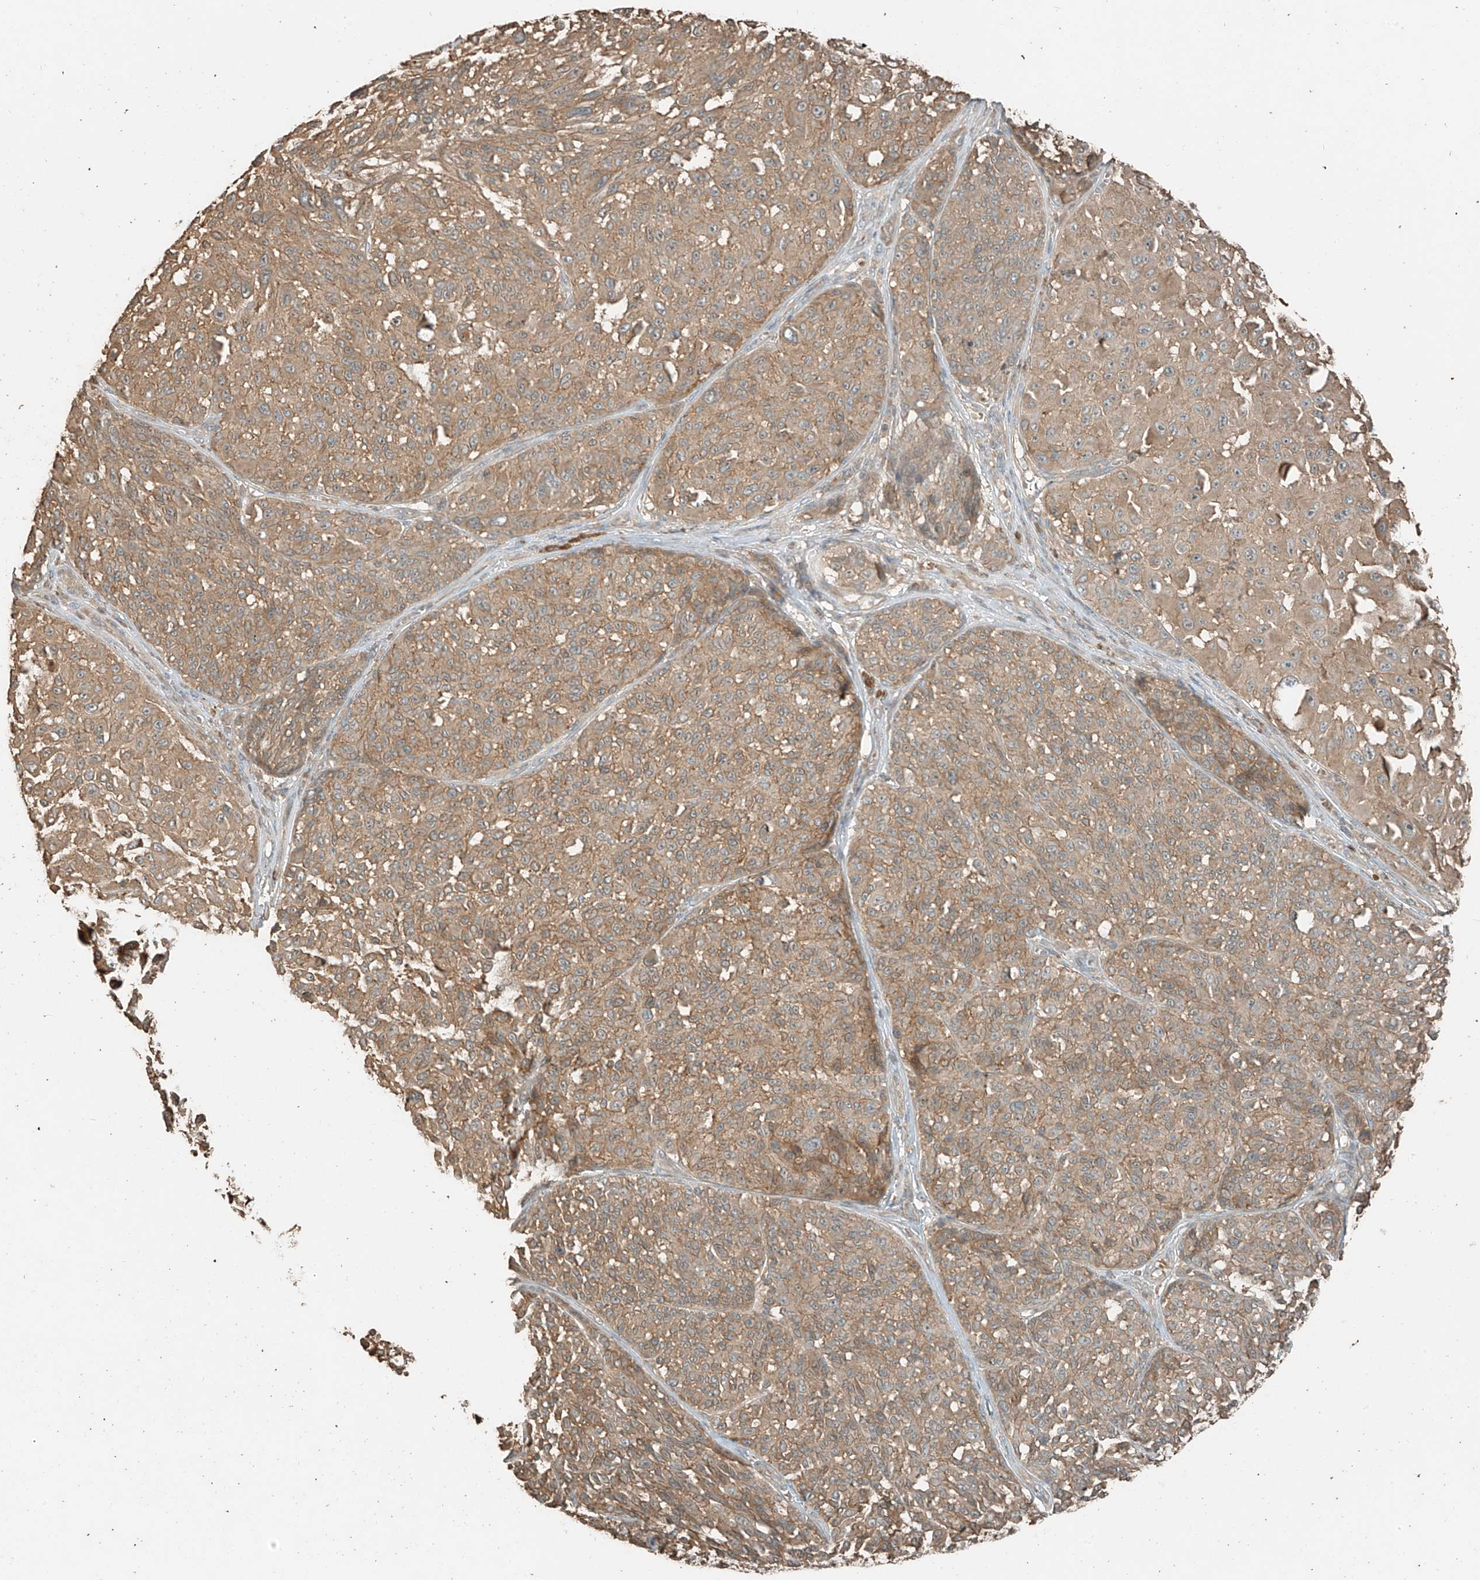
{"staining": {"intensity": "moderate", "quantity": ">75%", "location": "cytoplasmic/membranous"}, "tissue": "melanoma", "cell_type": "Tumor cells", "image_type": "cancer", "snomed": [{"axis": "morphology", "description": "Malignant melanoma, NOS"}, {"axis": "topography", "description": "Skin"}], "caption": "Melanoma tissue reveals moderate cytoplasmic/membranous expression in approximately >75% of tumor cells, visualized by immunohistochemistry.", "gene": "RFTN2", "patient": {"sex": "male", "age": 83}}